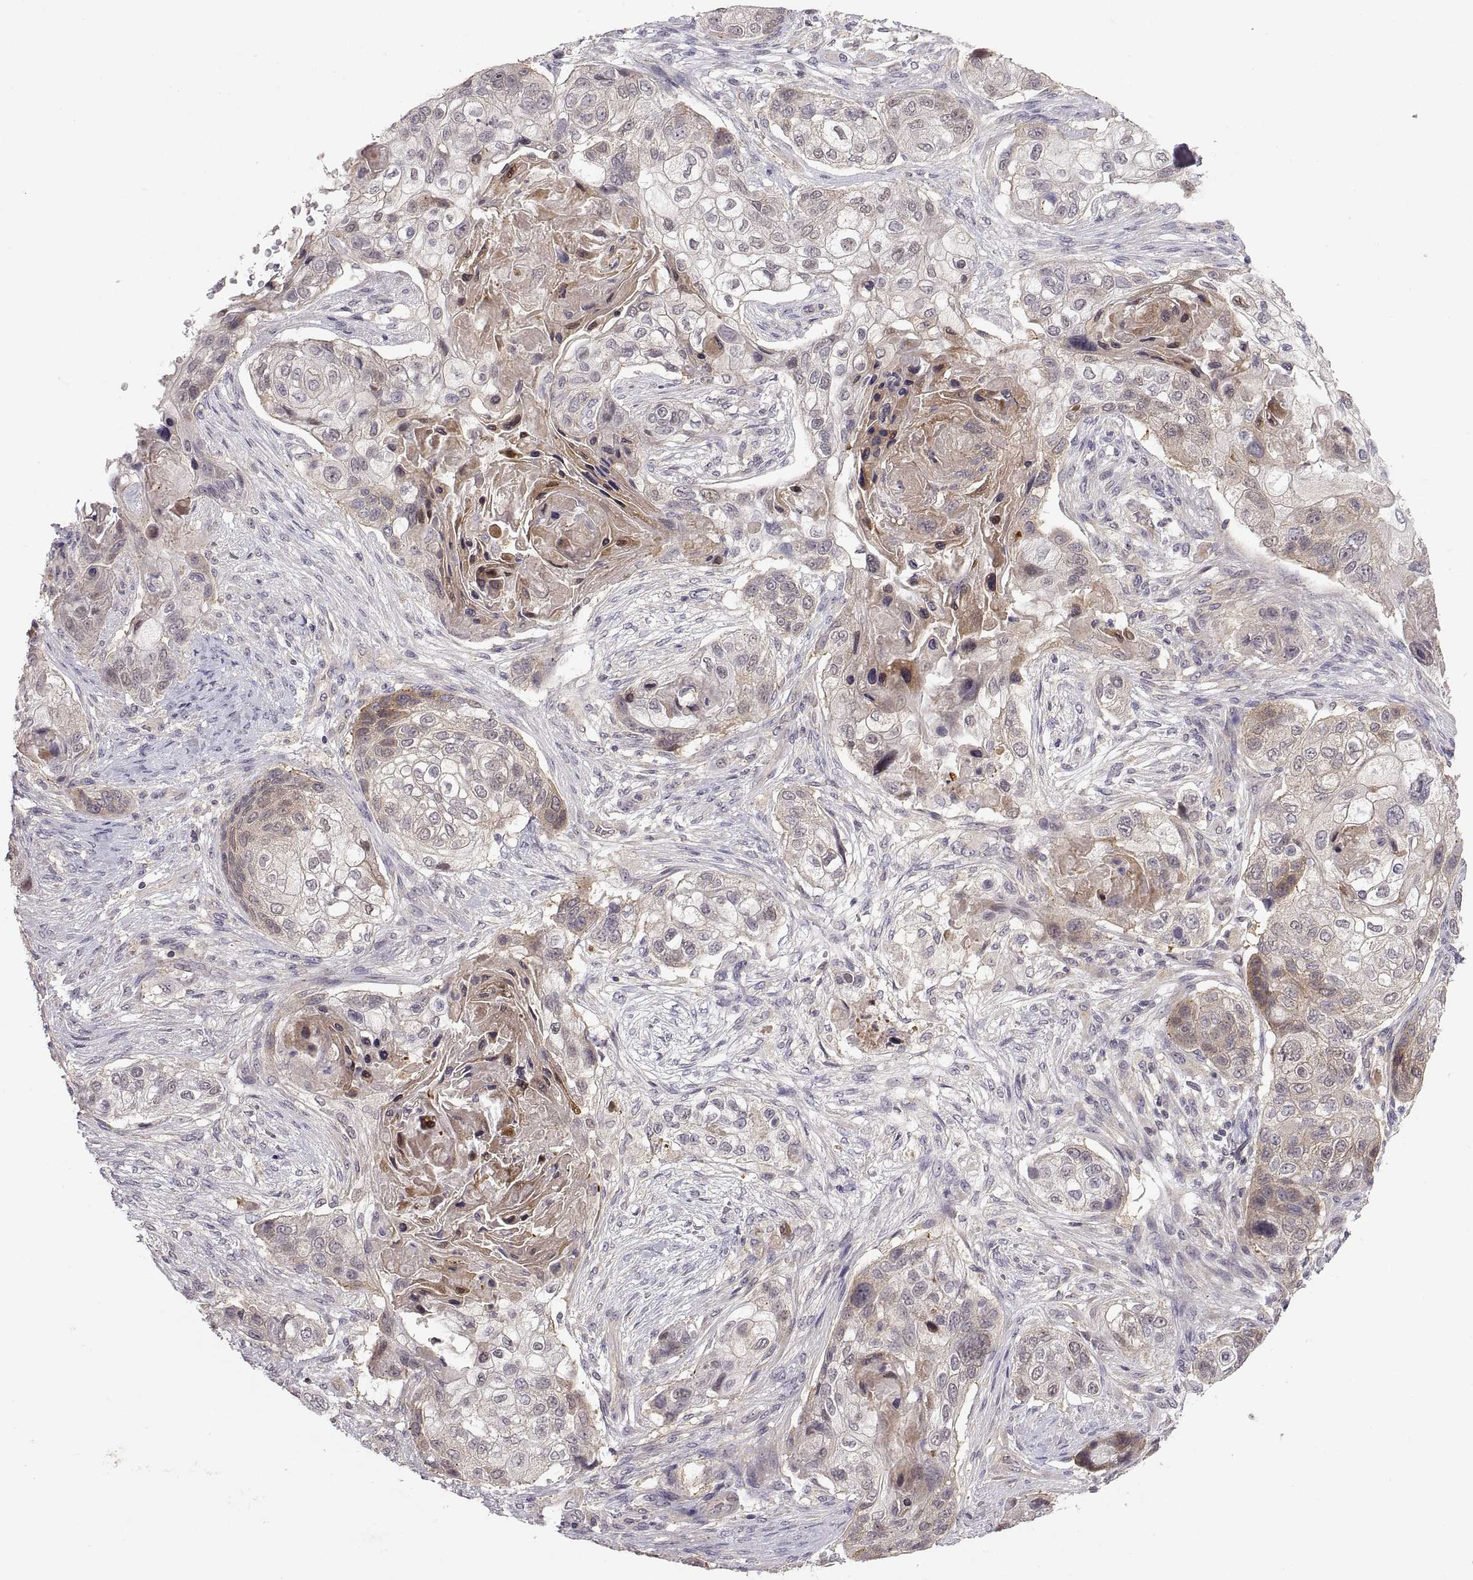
{"staining": {"intensity": "moderate", "quantity": "<25%", "location": "cytoplasmic/membranous"}, "tissue": "lung cancer", "cell_type": "Tumor cells", "image_type": "cancer", "snomed": [{"axis": "morphology", "description": "Squamous cell carcinoma, NOS"}, {"axis": "topography", "description": "Lung"}], "caption": "Protein staining reveals moderate cytoplasmic/membranous expression in approximately <25% of tumor cells in lung squamous cell carcinoma.", "gene": "NMNAT2", "patient": {"sex": "male", "age": 69}}